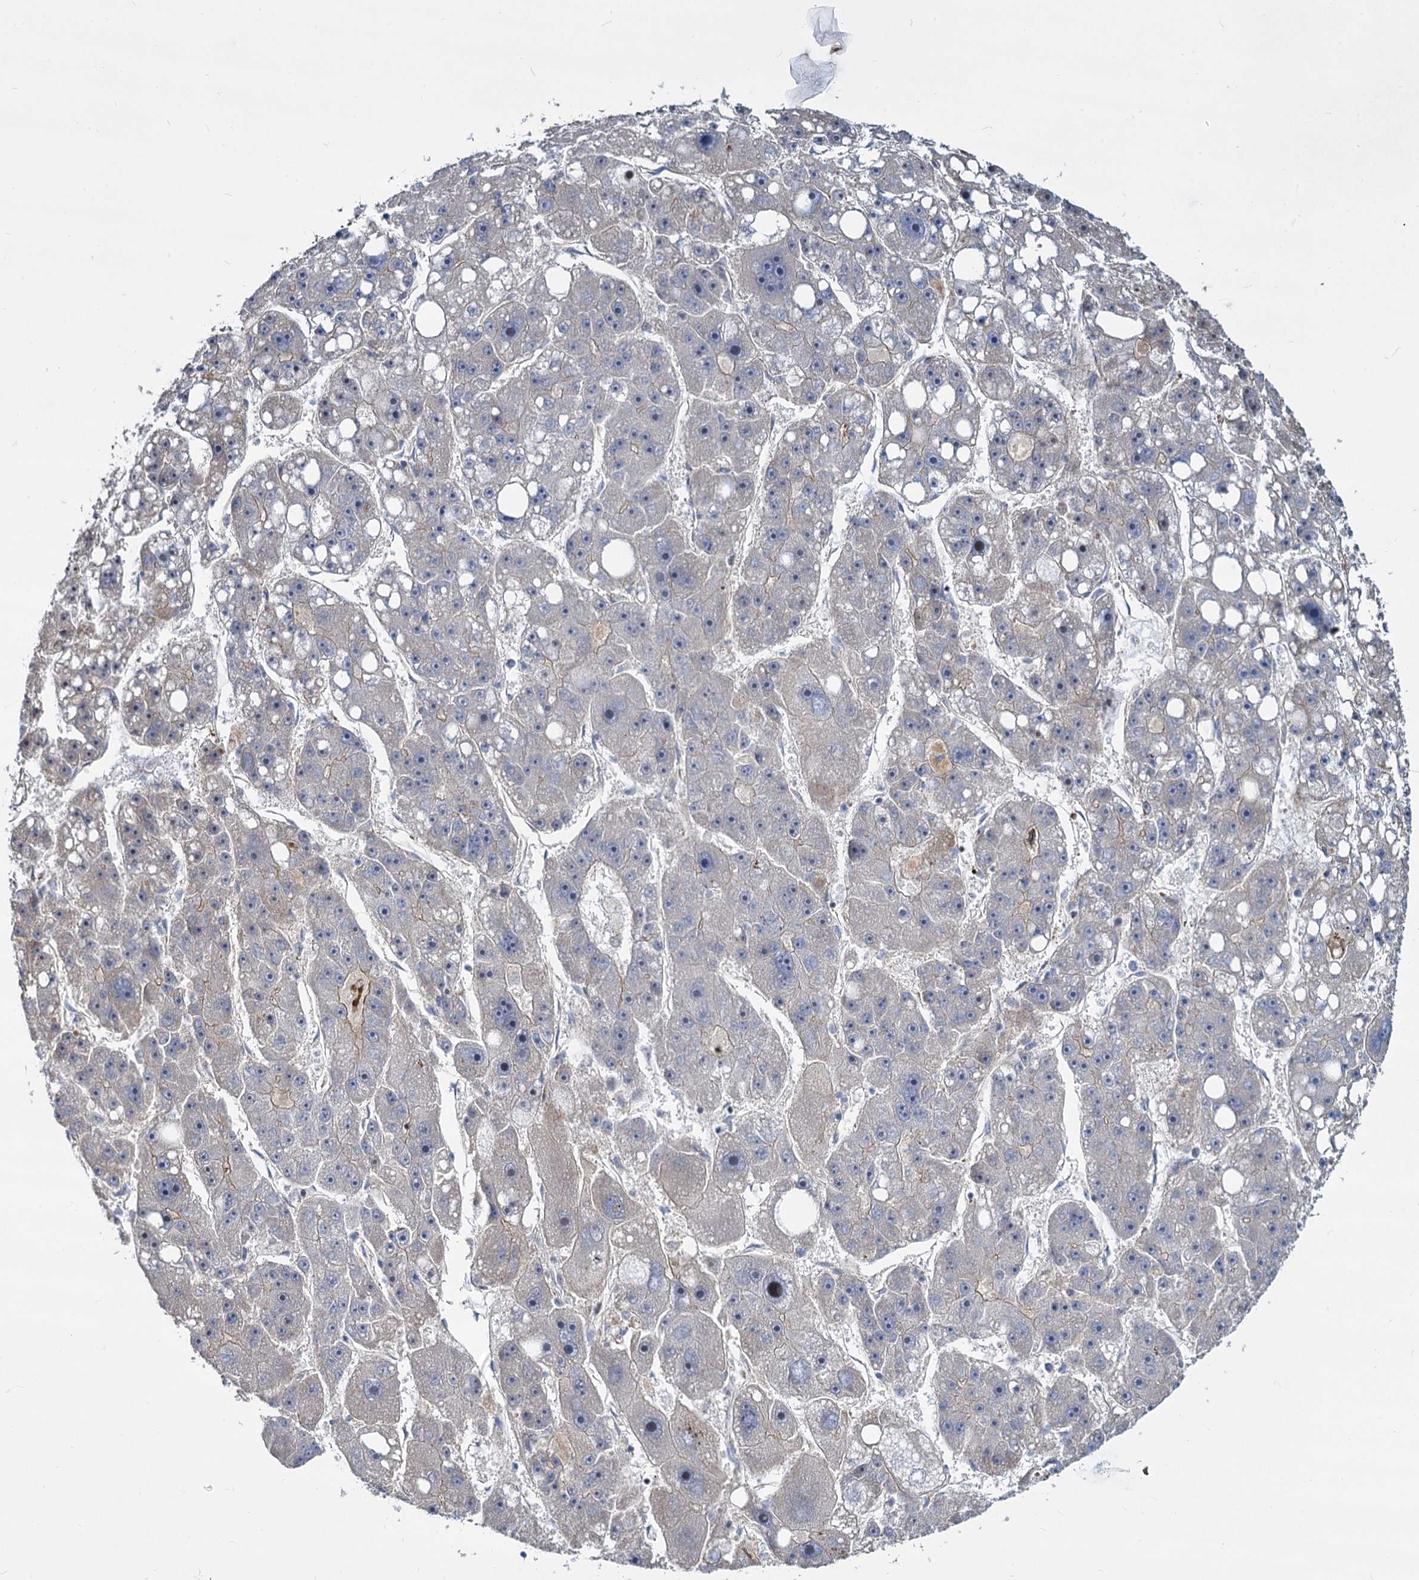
{"staining": {"intensity": "negative", "quantity": "none", "location": "none"}, "tissue": "liver cancer", "cell_type": "Tumor cells", "image_type": "cancer", "snomed": [{"axis": "morphology", "description": "Carcinoma, Hepatocellular, NOS"}, {"axis": "topography", "description": "Liver"}], "caption": "A micrograph of human hepatocellular carcinoma (liver) is negative for staining in tumor cells. (Brightfield microscopy of DAB IHC at high magnification).", "gene": "TRIM77", "patient": {"sex": "female", "age": 61}}